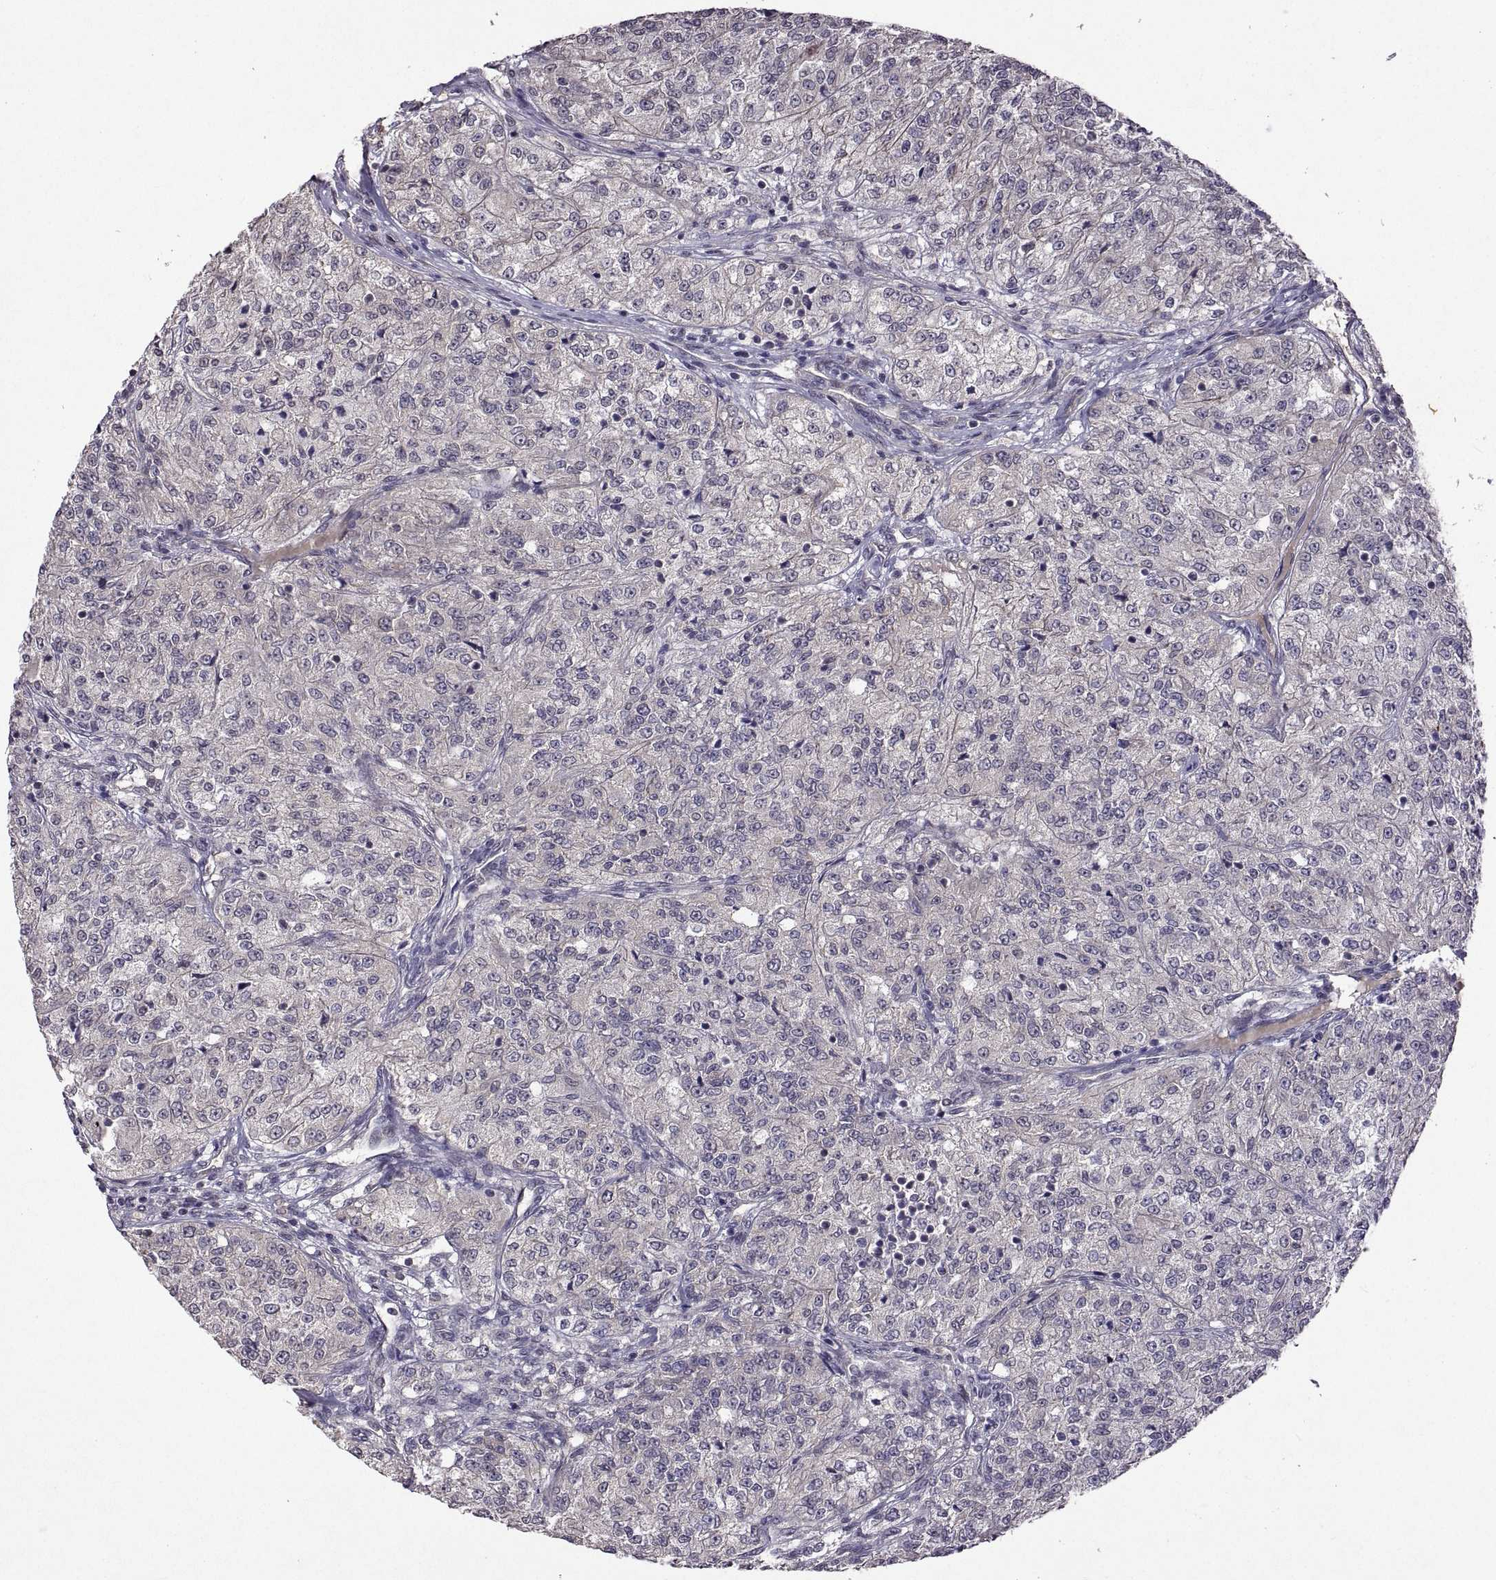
{"staining": {"intensity": "negative", "quantity": "none", "location": "none"}, "tissue": "renal cancer", "cell_type": "Tumor cells", "image_type": "cancer", "snomed": [{"axis": "morphology", "description": "Adenocarcinoma, NOS"}, {"axis": "topography", "description": "Kidney"}], "caption": "IHC histopathology image of human renal cancer stained for a protein (brown), which shows no expression in tumor cells. (DAB immunohistochemistry with hematoxylin counter stain).", "gene": "LAMA1", "patient": {"sex": "female", "age": 63}}